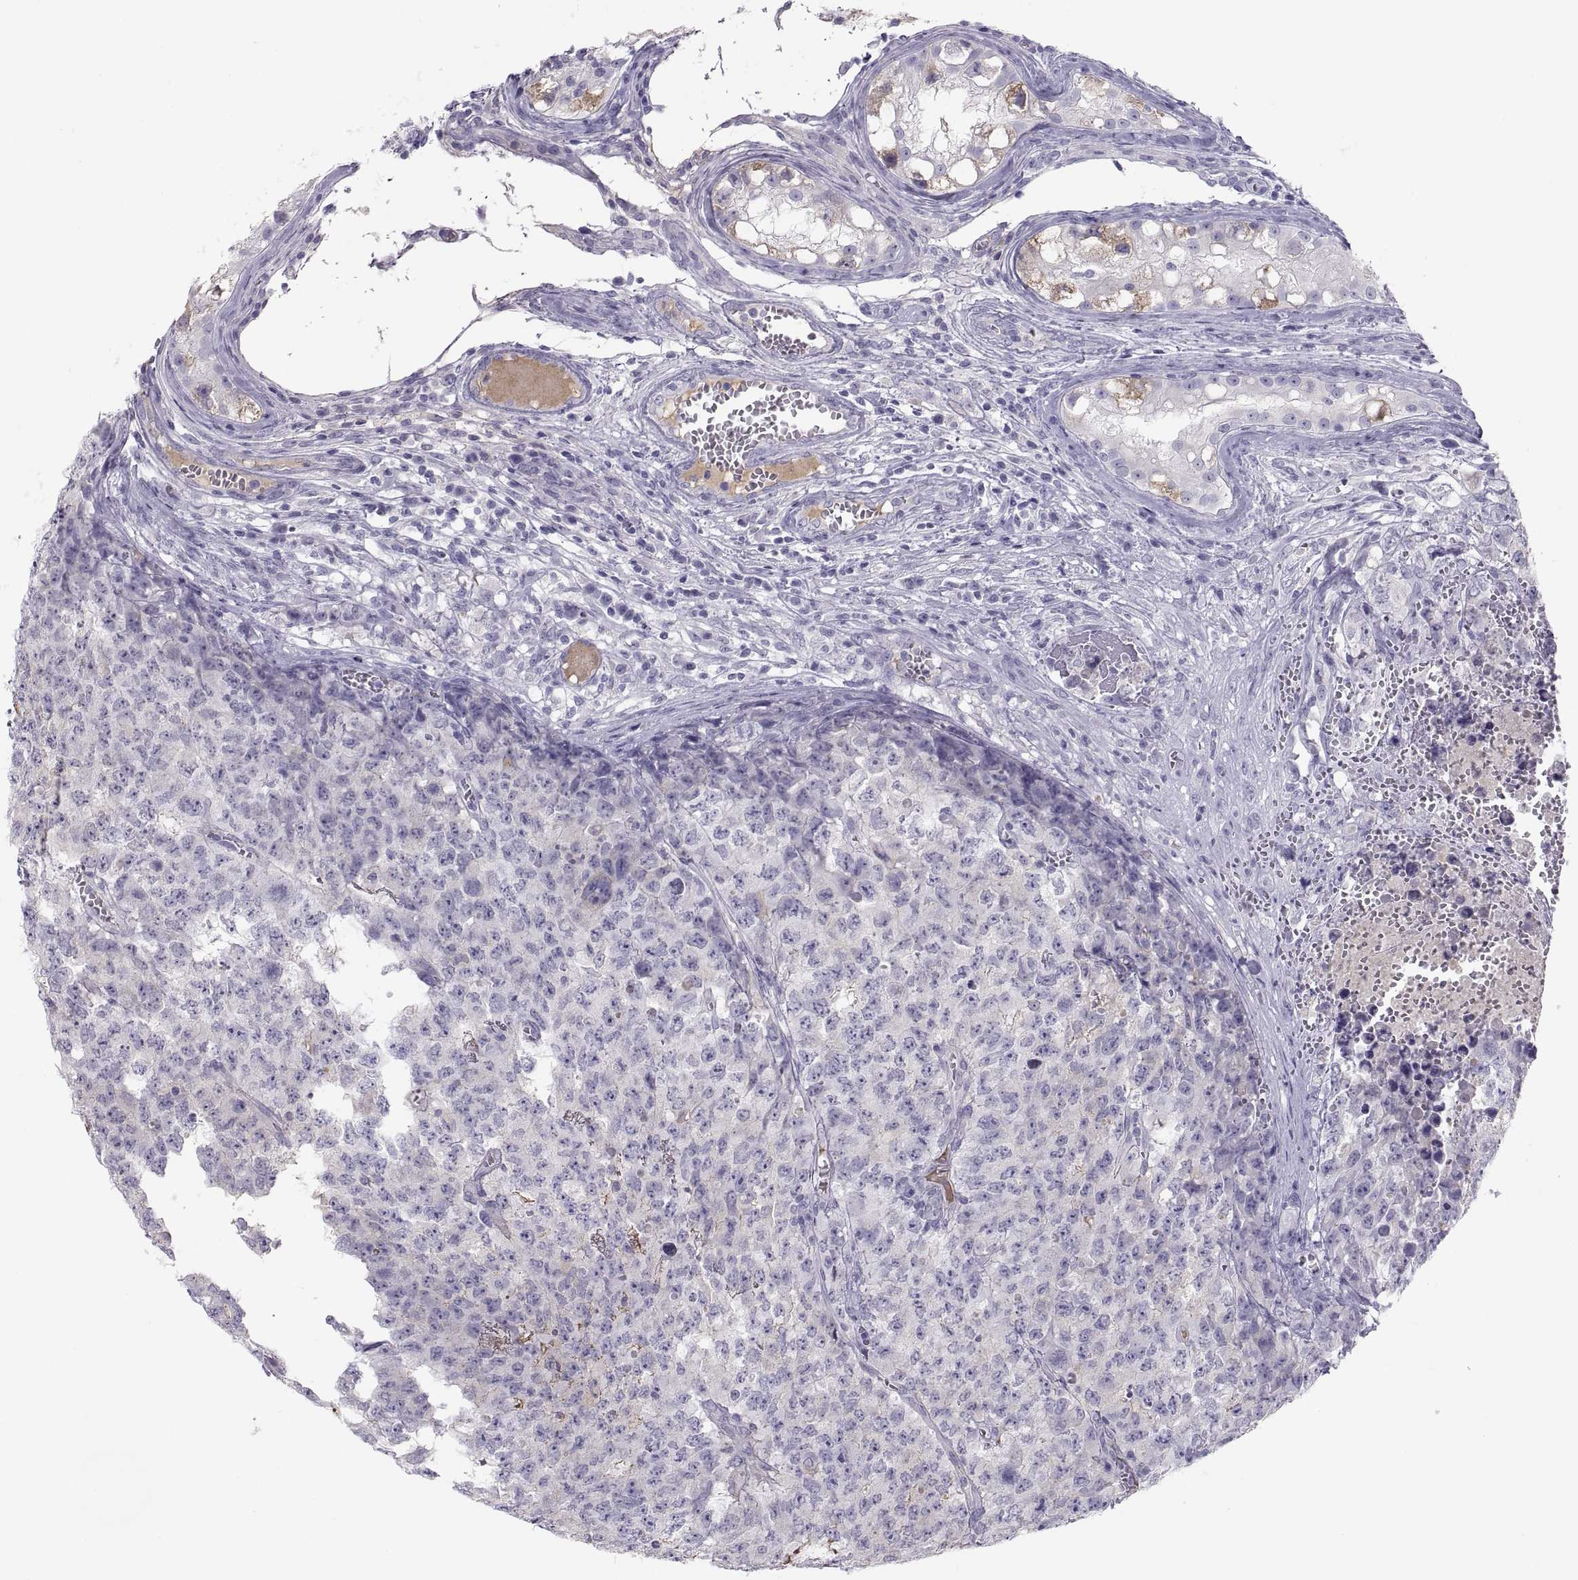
{"staining": {"intensity": "negative", "quantity": "none", "location": "none"}, "tissue": "testis cancer", "cell_type": "Tumor cells", "image_type": "cancer", "snomed": [{"axis": "morphology", "description": "Carcinoma, Embryonal, NOS"}, {"axis": "topography", "description": "Testis"}], "caption": "Testis cancer (embryonal carcinoma) stained for a protein using immunohistochemistry exhibits no staining tumor cells.", "gene": "MAGEB2", "patient": {"sex": "male", "age": 23}}